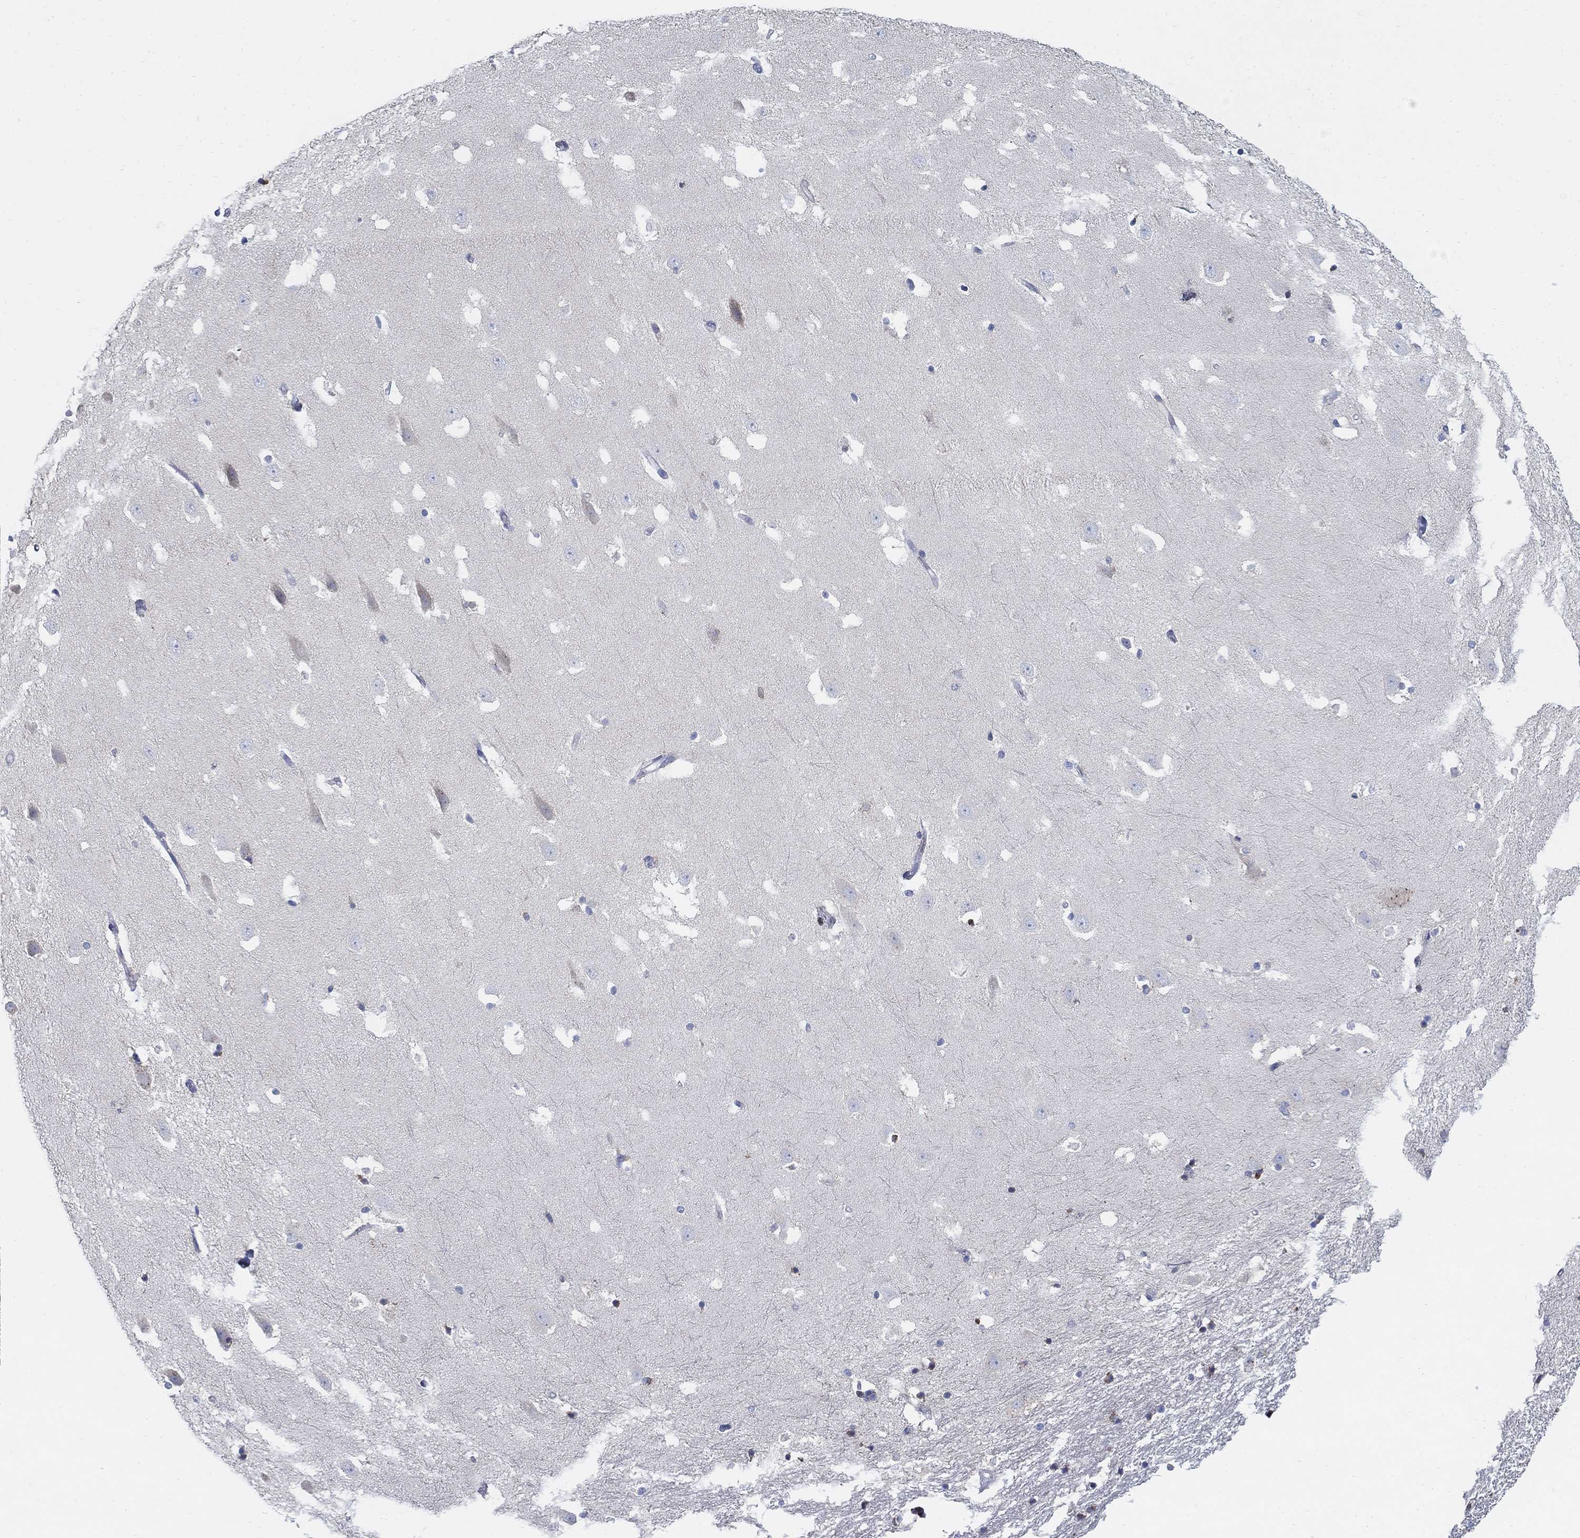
{"staining": {"intensity": "moderate", "quantity": "<25%", "location": "cytoplasmic/membranous"}, "tissue": "hippocampus", "cell_type": "Glial cells", "image_type": "normal", "snomed": [{"axis": "morphology", "description": "Normal tissue, NOS"}, {"axis": "topography", "description": "Hippocampus"}], "caption": "The immunohistochemical stain highlights moderate cytoplasmic/membranous positivity in glial cells of unremarkable hippocampus. (Stains: DAB (3,3'-diaminobenzidine) in brown, nuclei in blue, Microscopy: brightfield microscopy at high magnification).", "gene": "SCCPDH", "patient": {"sex": "male", "age": 49}}